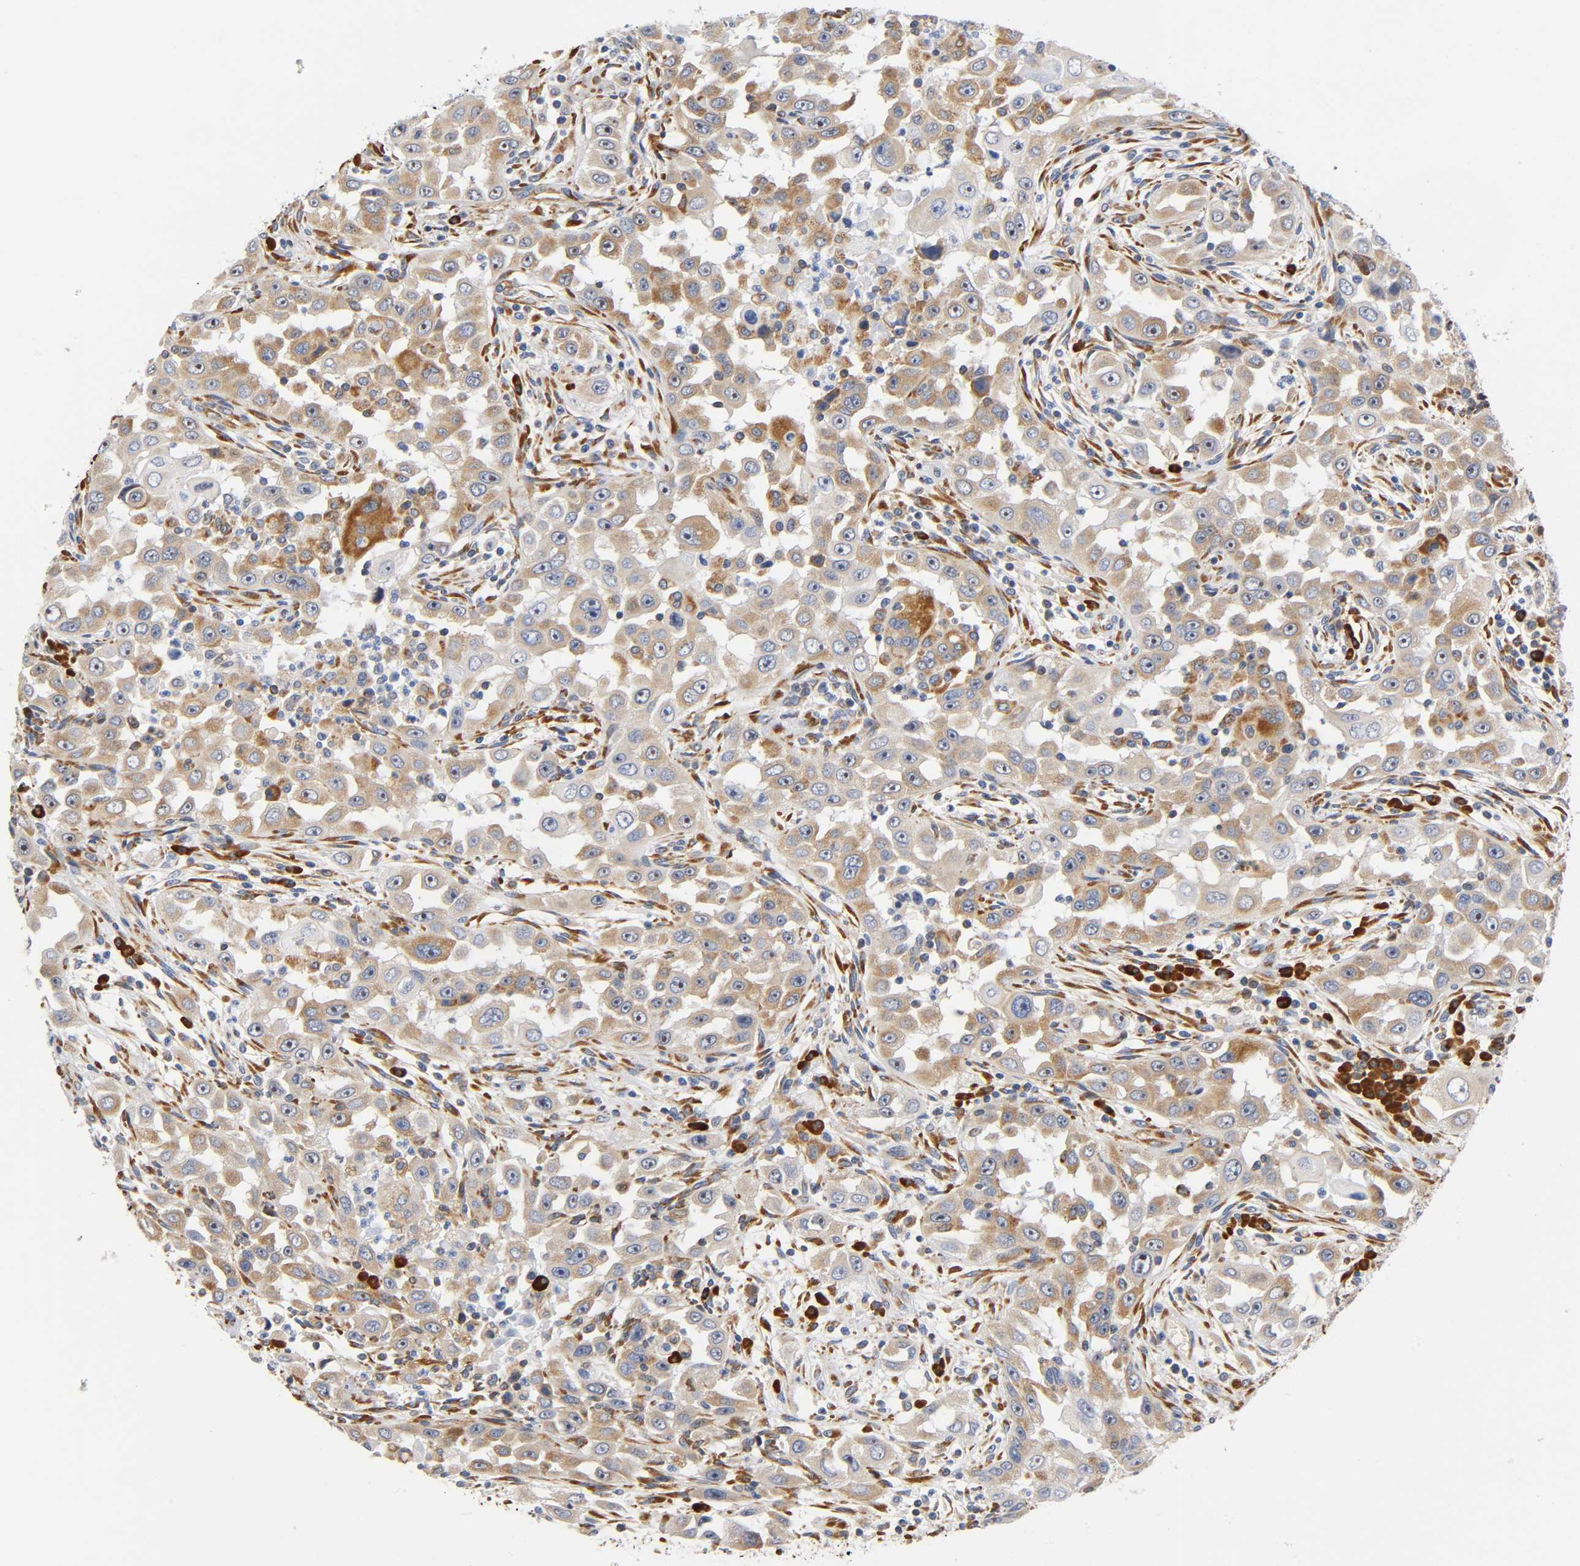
{"staining": {"intensity": "weak", "quantity": ">75%", "location": "cytoplasmic/membranous"}, "tissue": "head and neck cancer", "cell_type": "Tumor cells", "image_type": "cancer", "snomed": [{"axis": "morphology", "description": "Carcinoma, NOS"}, {"axis": "topography", "description": "Head-Neck"}], "caption": "This micrograph demonstrates immunohistochemistry staining of human head and neck cancer (carcinoma), with low weak cytoplasmic/membranous expression in about >75% of tumor cells.", "gene": "UCKL1", "patient": {"sex": "male", "age": 87}}